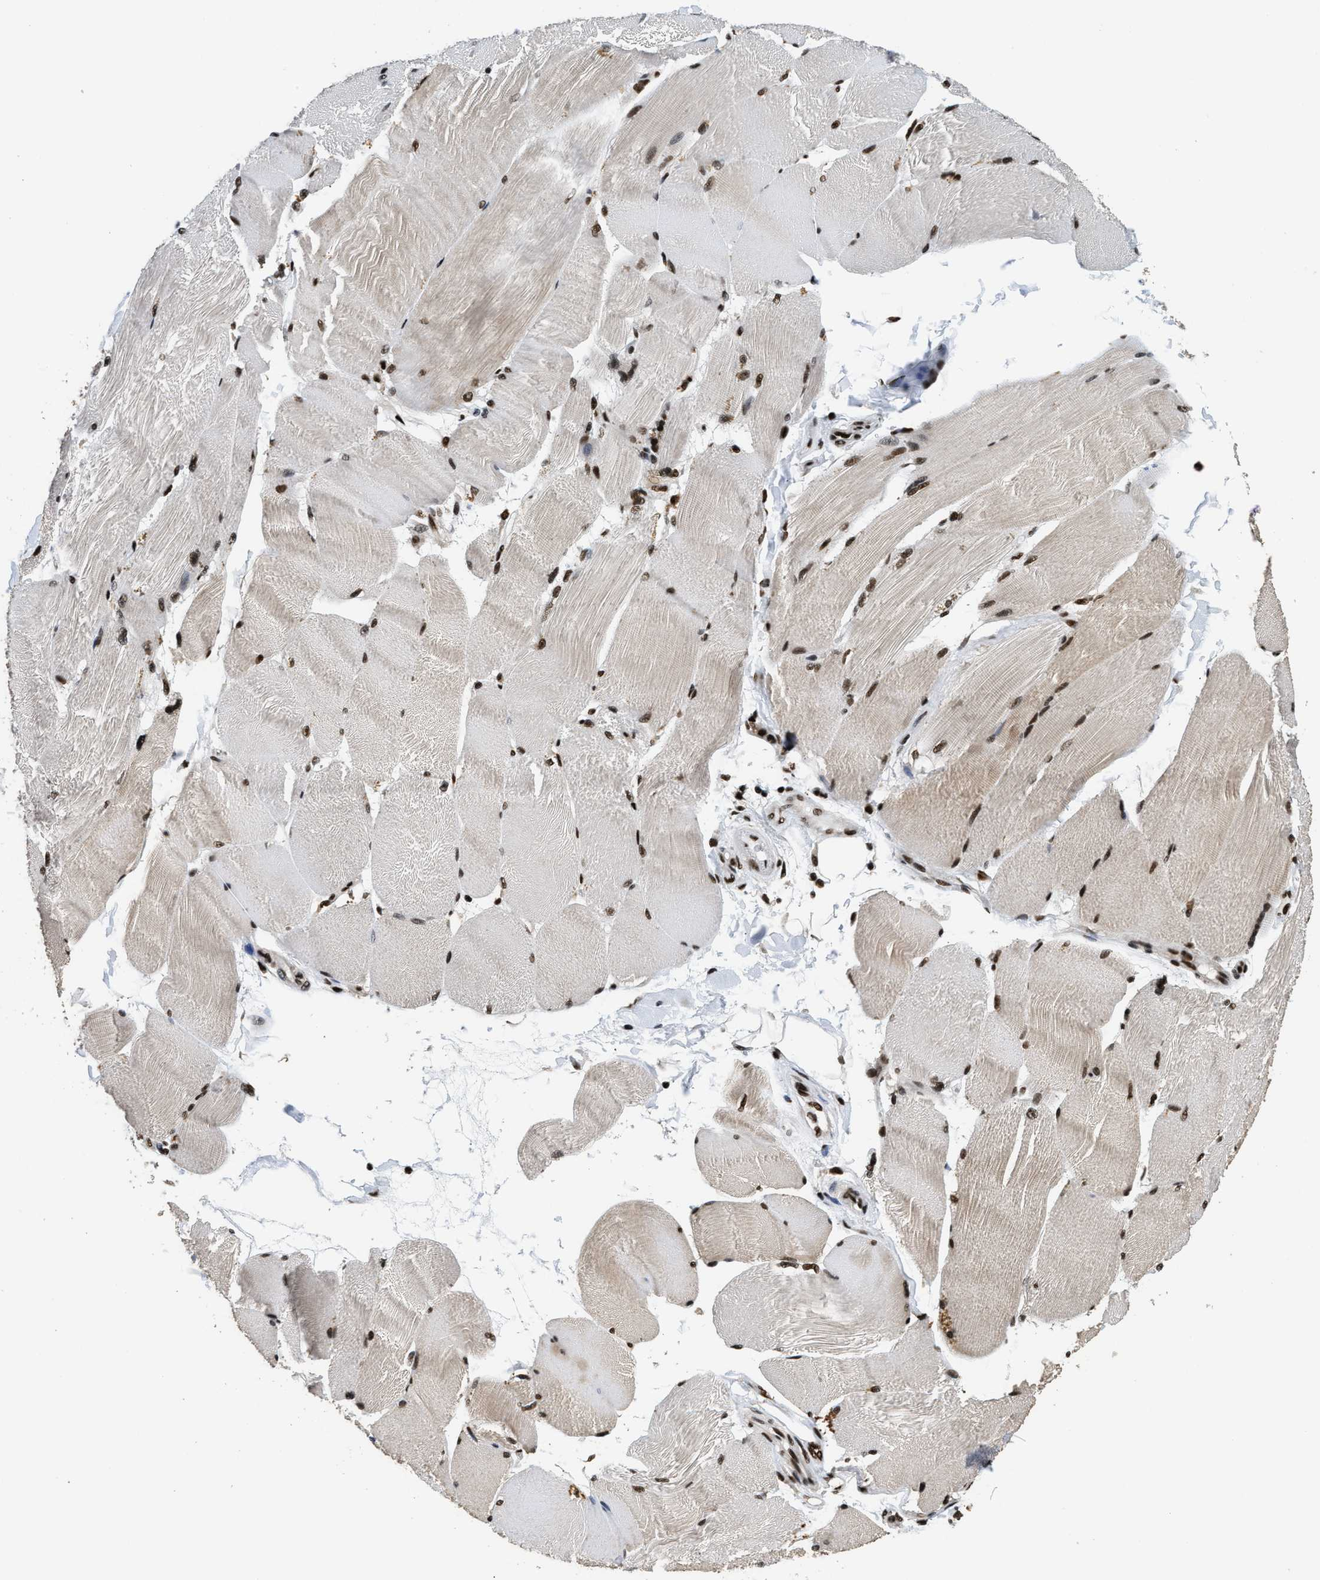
{"staining": {"intensity": "strong", "quantity": ">75%", "location": "cytoplasmic/membranous,nuclear"}, "tissue": "skeletal muscle", "cell_type": "Myocytes", "image_type": "normal", "snomed": [{"axis": "morphology", "description": "Normal tissue, NOS"}, {"axis": "topography", "description": "Skin"}, {"axis": "topography", "description": "Skeletal muscle"}], "caption": "An immunohistochemistry (IHC) micrograph of benign tissue is shown. Protein staining in brown highlights strong cytoplasmic/membranous,nuclear positivity in skeletal muscle within myocytes. (DAB IHC, brown staining for protein, blue staining for nuclei).", "gene": "RAD21", "patient": {"sex": "male", "age": 83}}